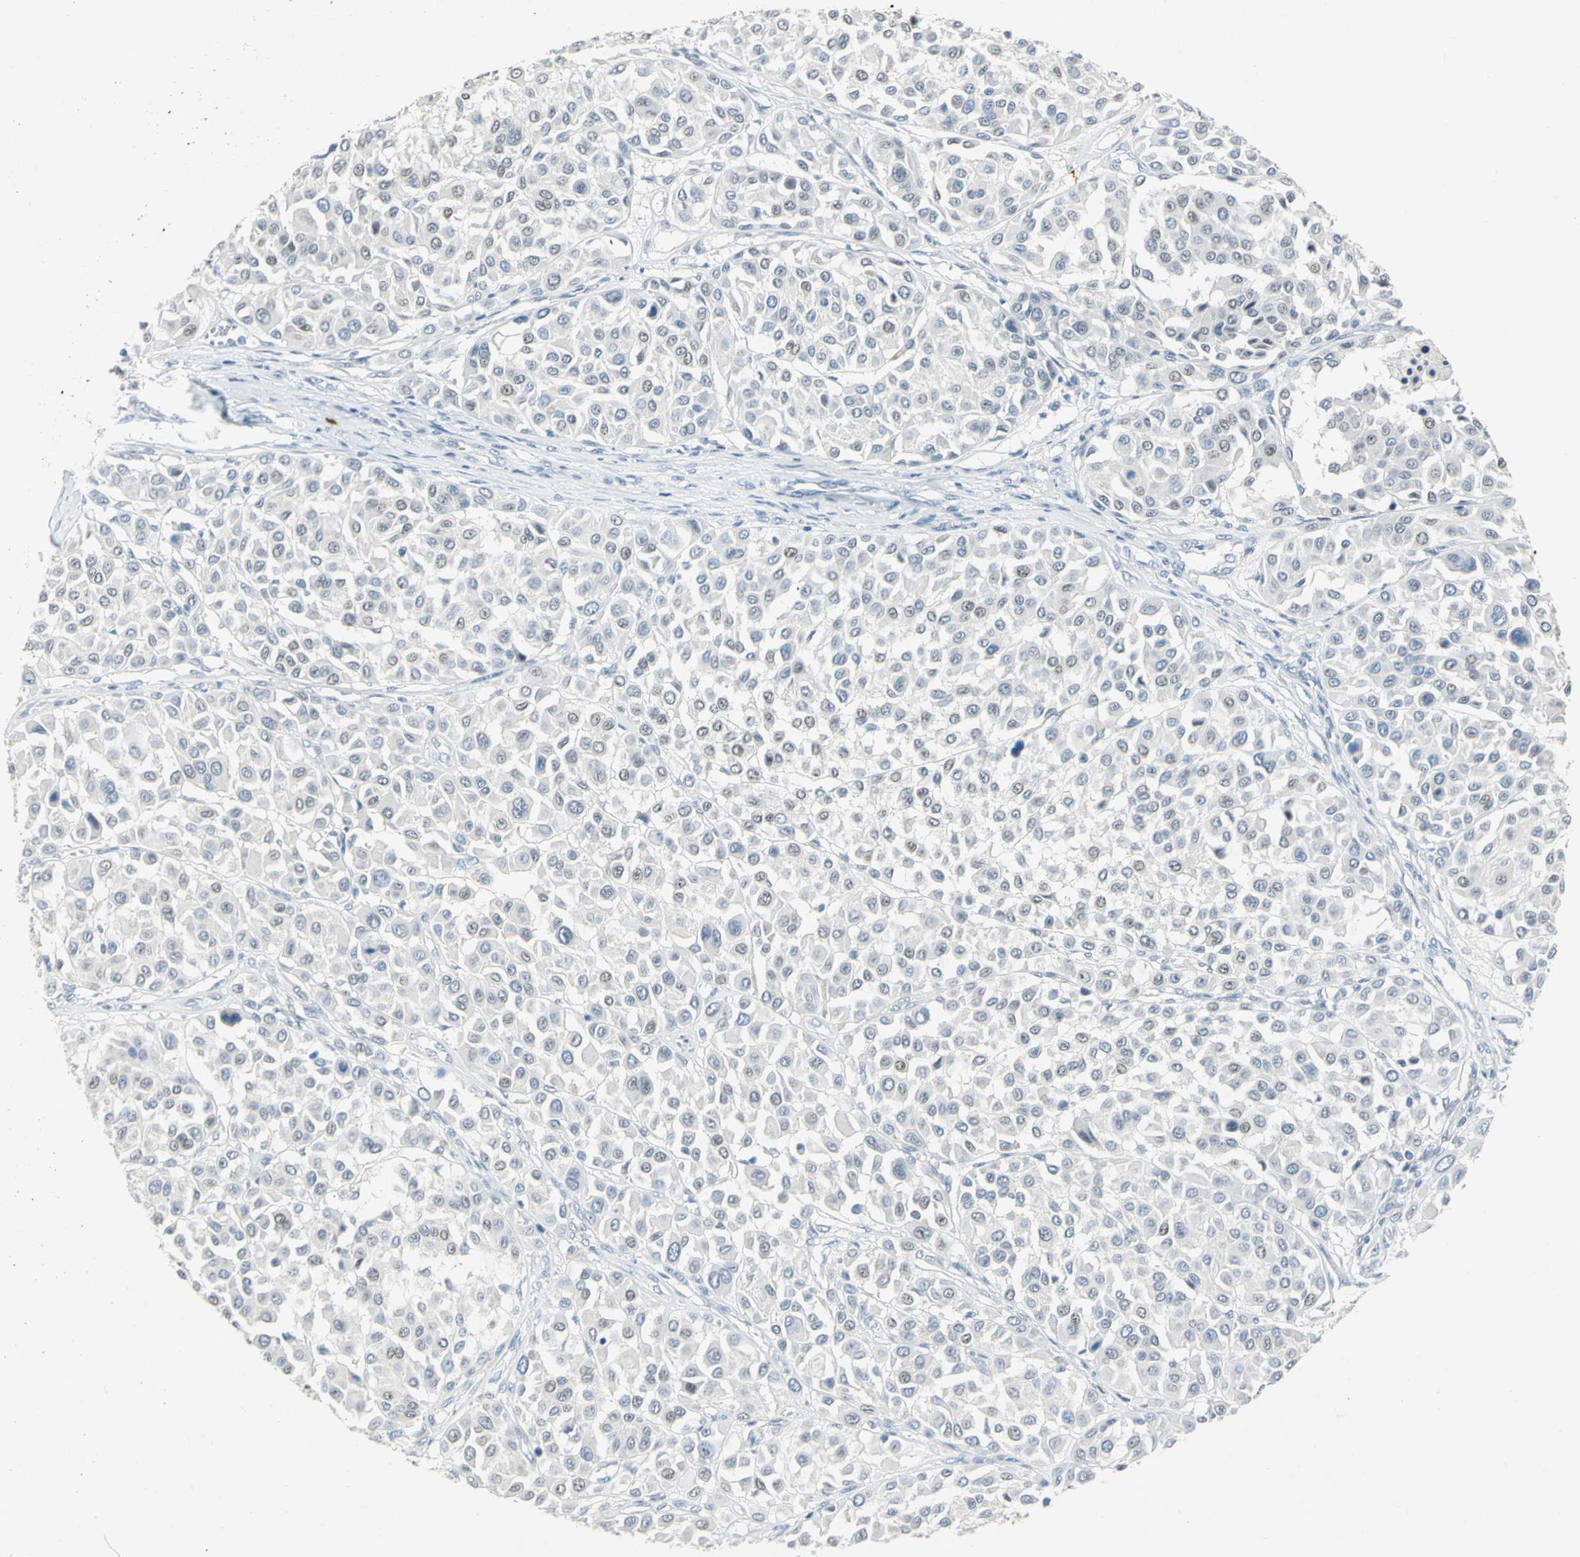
{"staining": {"intensity": "weak", "quantity": "25%-75%", "location": "nuclear"}, "tissue": "melanoma", "cell_type": "Tumor cells", "image_type": "cancer", "snomed": [{"axis": "morphology", "description": "Malignant melanoma, Metastatic site"}, {"axis": "topography", "description": "Soft tissue"}], "caption": "The micrograph displays staining of melanoma, revealing weak nuclear protein staining (brown color) within tumor cells.", "gene": "NAB2", "patient": {"sex": "male", "age": 41}}